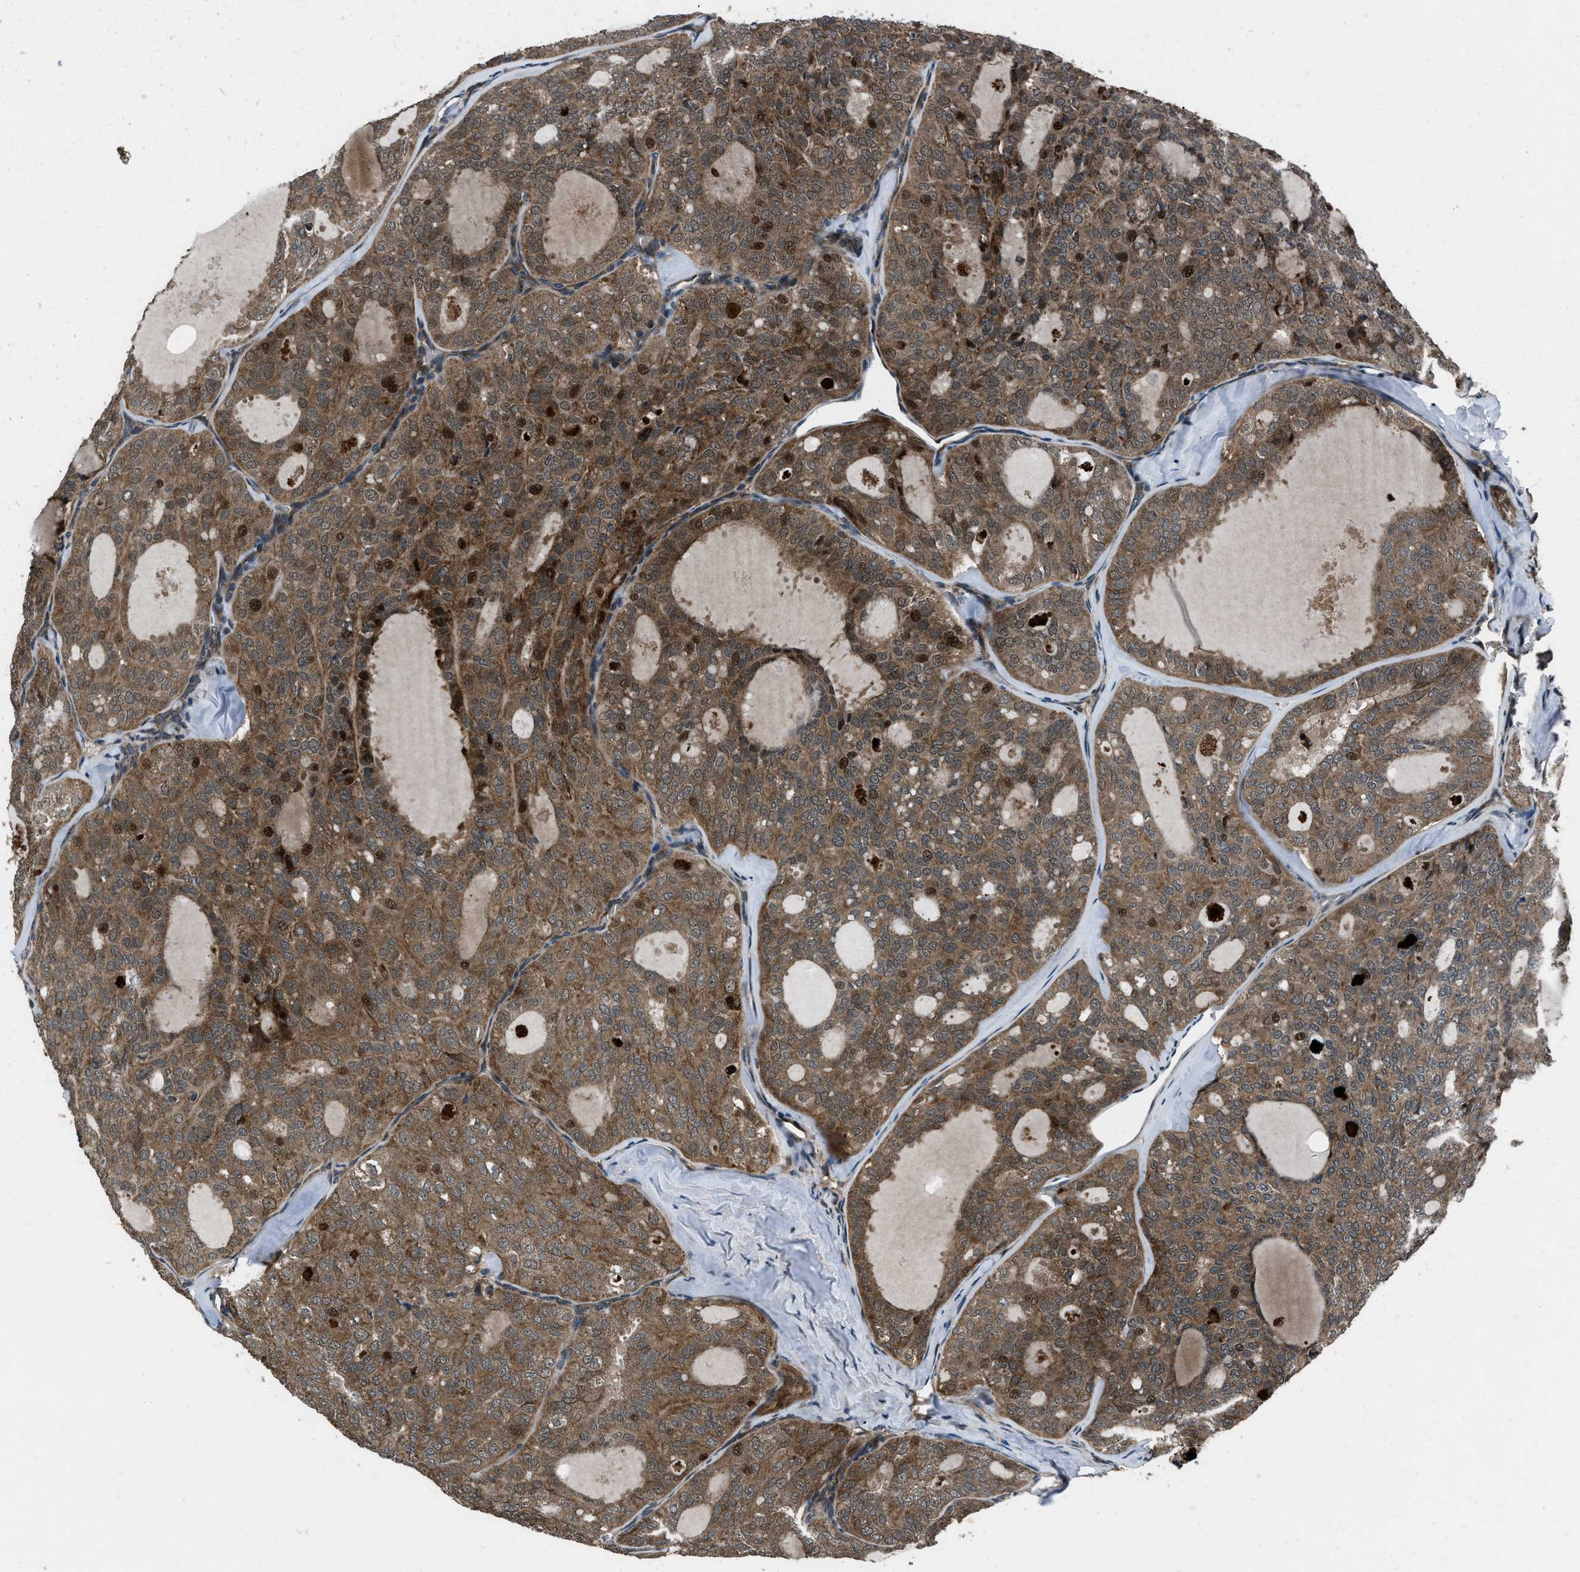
{"staining": {"intensity": "moderate", "quantity": ">75%", "location": "cytoplasmic/membranous,nuclear"}, "tissue": "thyroid cancer", "cell_type": "Tumor cells", "image_type": "cancer", "snomed": [{"axis": "morphology", "description": "Follicular adenoma carcinoma, NOS"}, {"axis": "topography", "description": "Thyroid gland"}], "caption": "The immunohistochemical stain labels moderate cytoplasmic/membranous and nuclear positivity in tumor cells of thyroid follicular adenoma carcinoma tissue. (DAB (3,3'-diaminobenzidine) IHC with brightfield microscopy, high magnification).", "gene": "IRAK4", "patient": {"sex": "male", "age": 75}}